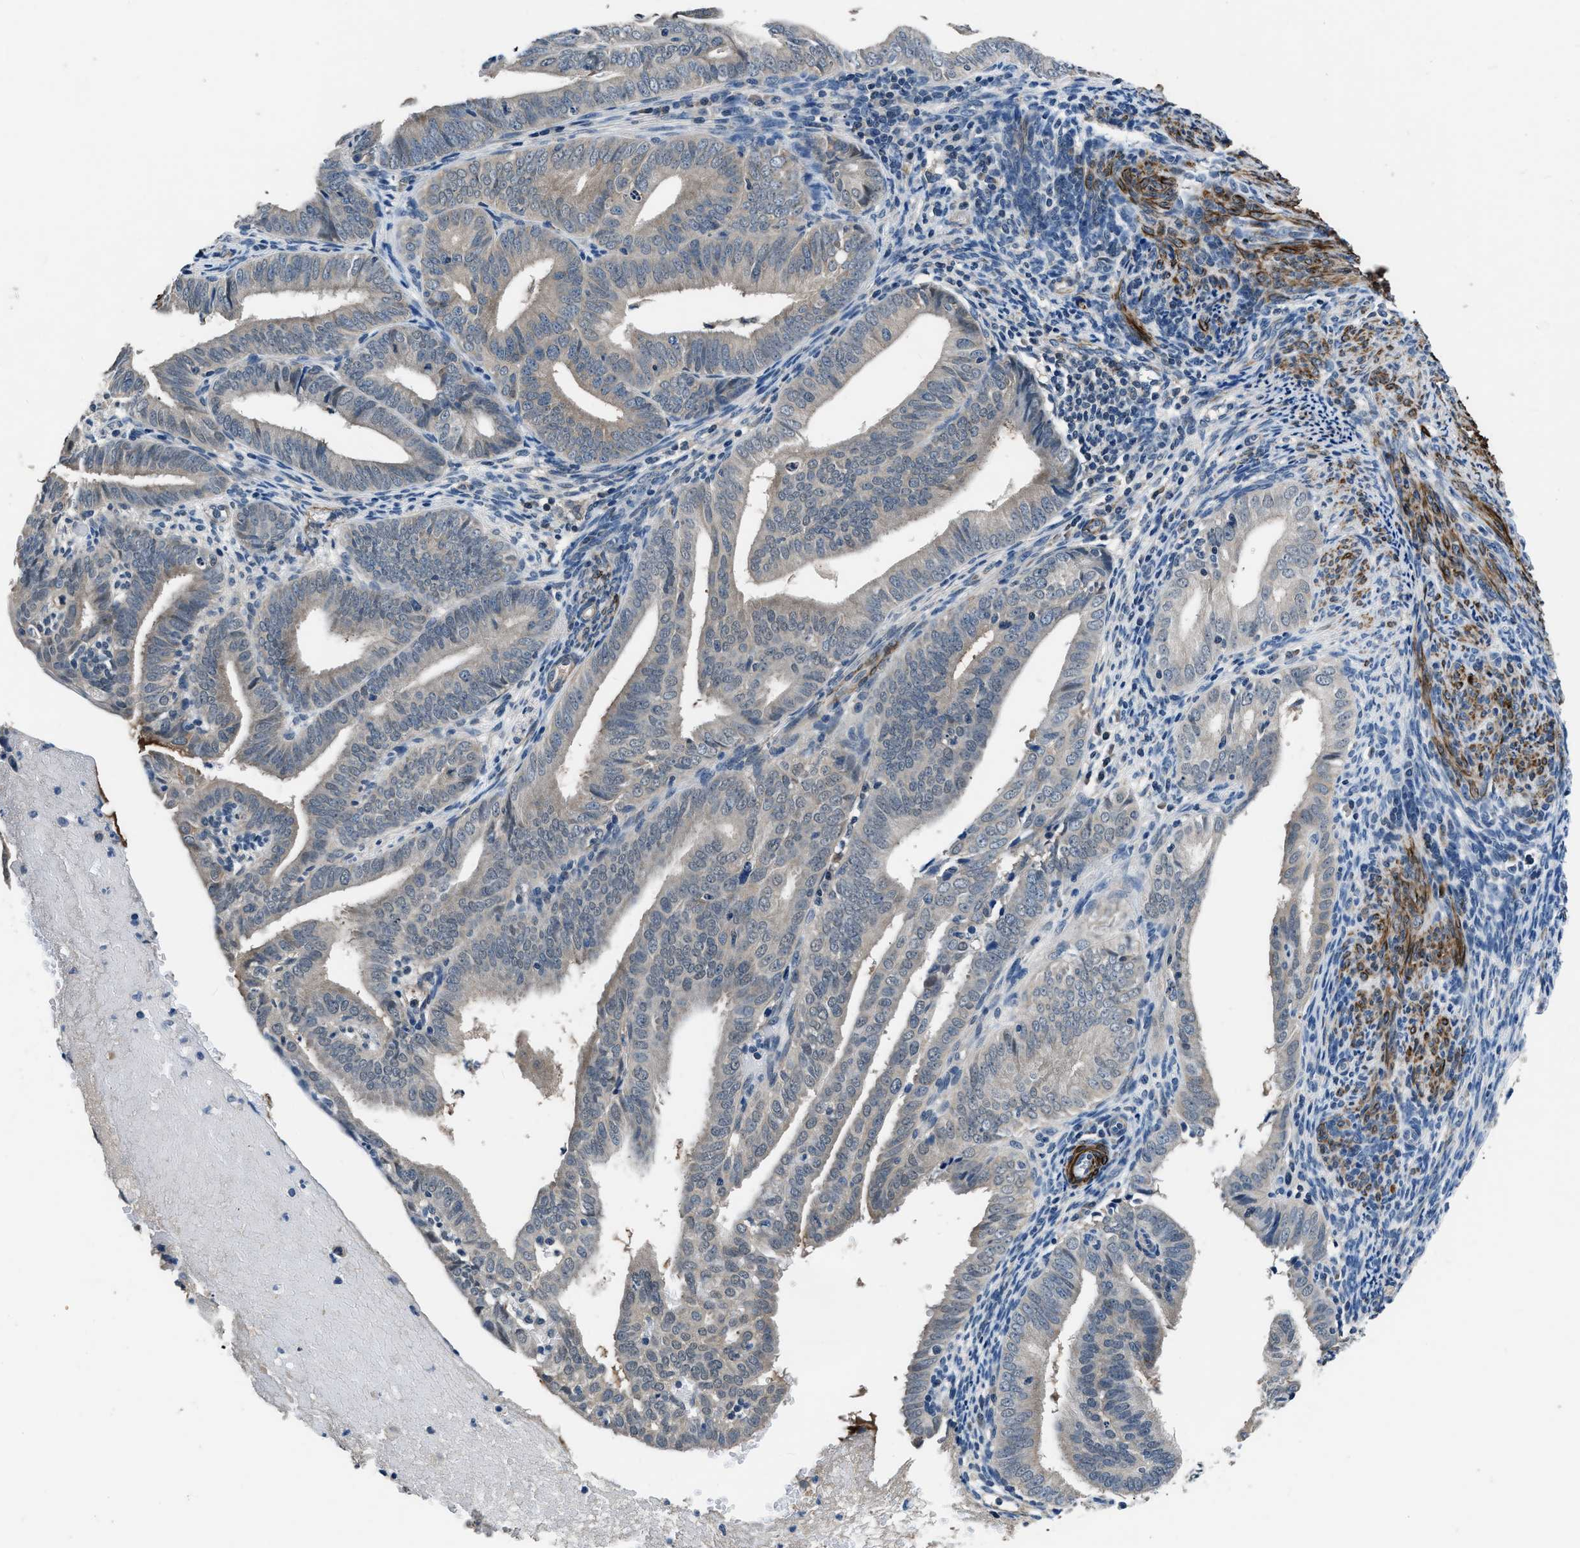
{"staining": {"intensity": "weak", "quantity": "<25%", "location": "cytoplasmic/membranous,nuclear"}, "tissue": "endometrial cancer", "cell_type": "Tumor cells", "image_type": "cancer", "snomed": [{"axis": "morphology", "description": "Adenocarcinoma, NOS"}, {"axis": "topography", "description": "Endometrium"}], "caption": "Tumor cells show no significant protein positivity in endometrial cancer (adenocarcinoma). Brightfield microscopy of immunohistochemistry stained with DAB (3,3'-diaminobenzidine) (brown) and hematoxylin (blue), captured at high magnification.", "gene": "LANCL2", "patient": {"sex": "female", "age": 58}}